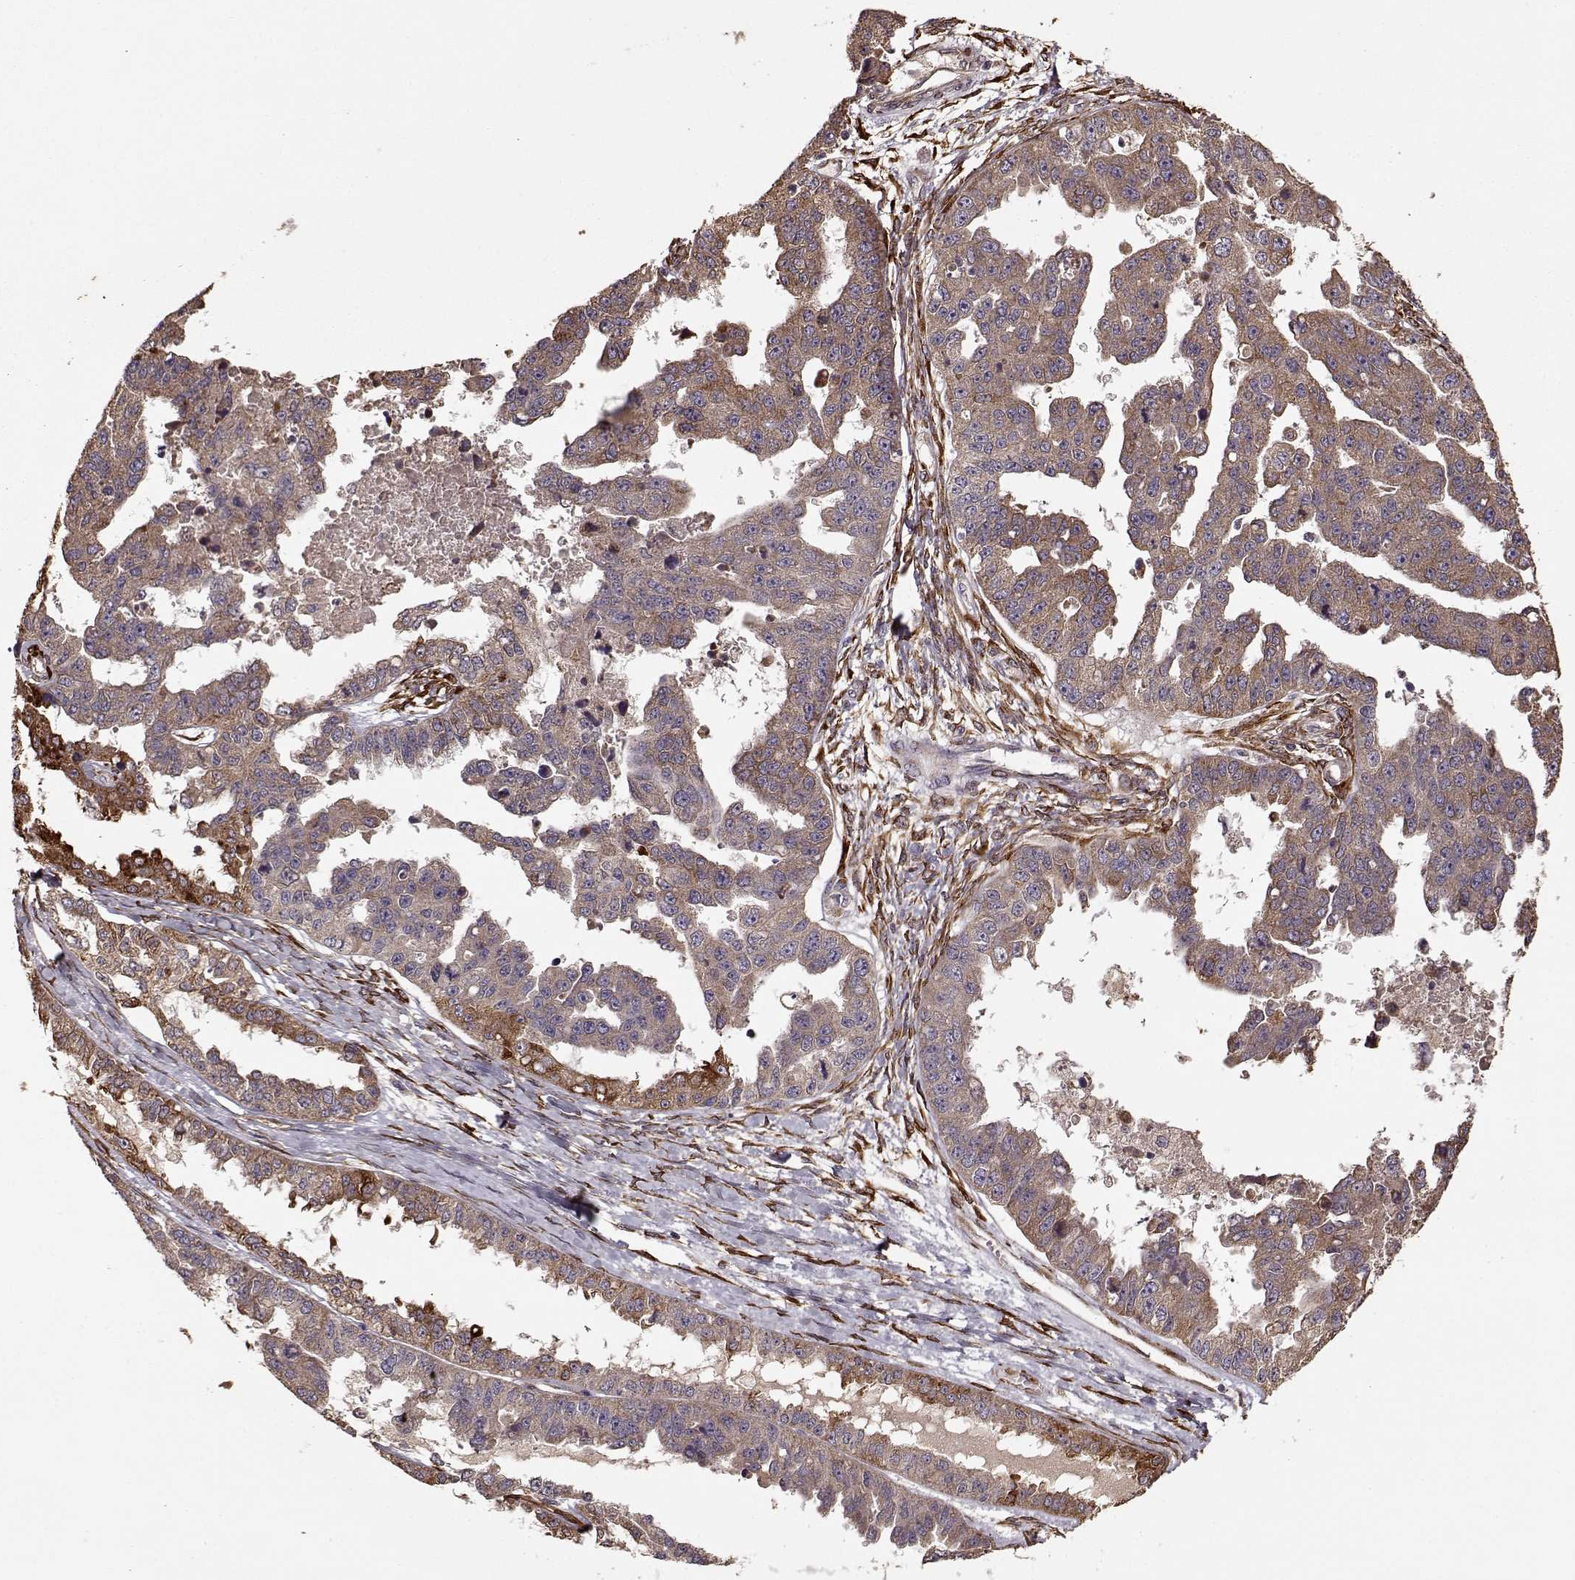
{"staining": {"intensity": "moderate", "quantity": ">75%", "location": "cytoplasmic/membranous"}, "tissue": "ovarian cancer", "cell_type": "Tumor cells", "image_type": "cancer", "snomed": [{"axis": "morphology", "description": "Cystadenocarcinoma, serous, NOS"}, {"axis": "topography", "description": "Ovary"}], "caption": "Brown immunohistochemical staining in human serous cystadenocarcinoma (ovarian) displays moderate cytoplasmic/membranous positivity in about >75% of tumor cells.", "gene": "IMMP1L", "patient": {"sex": "female", "age": 58}}